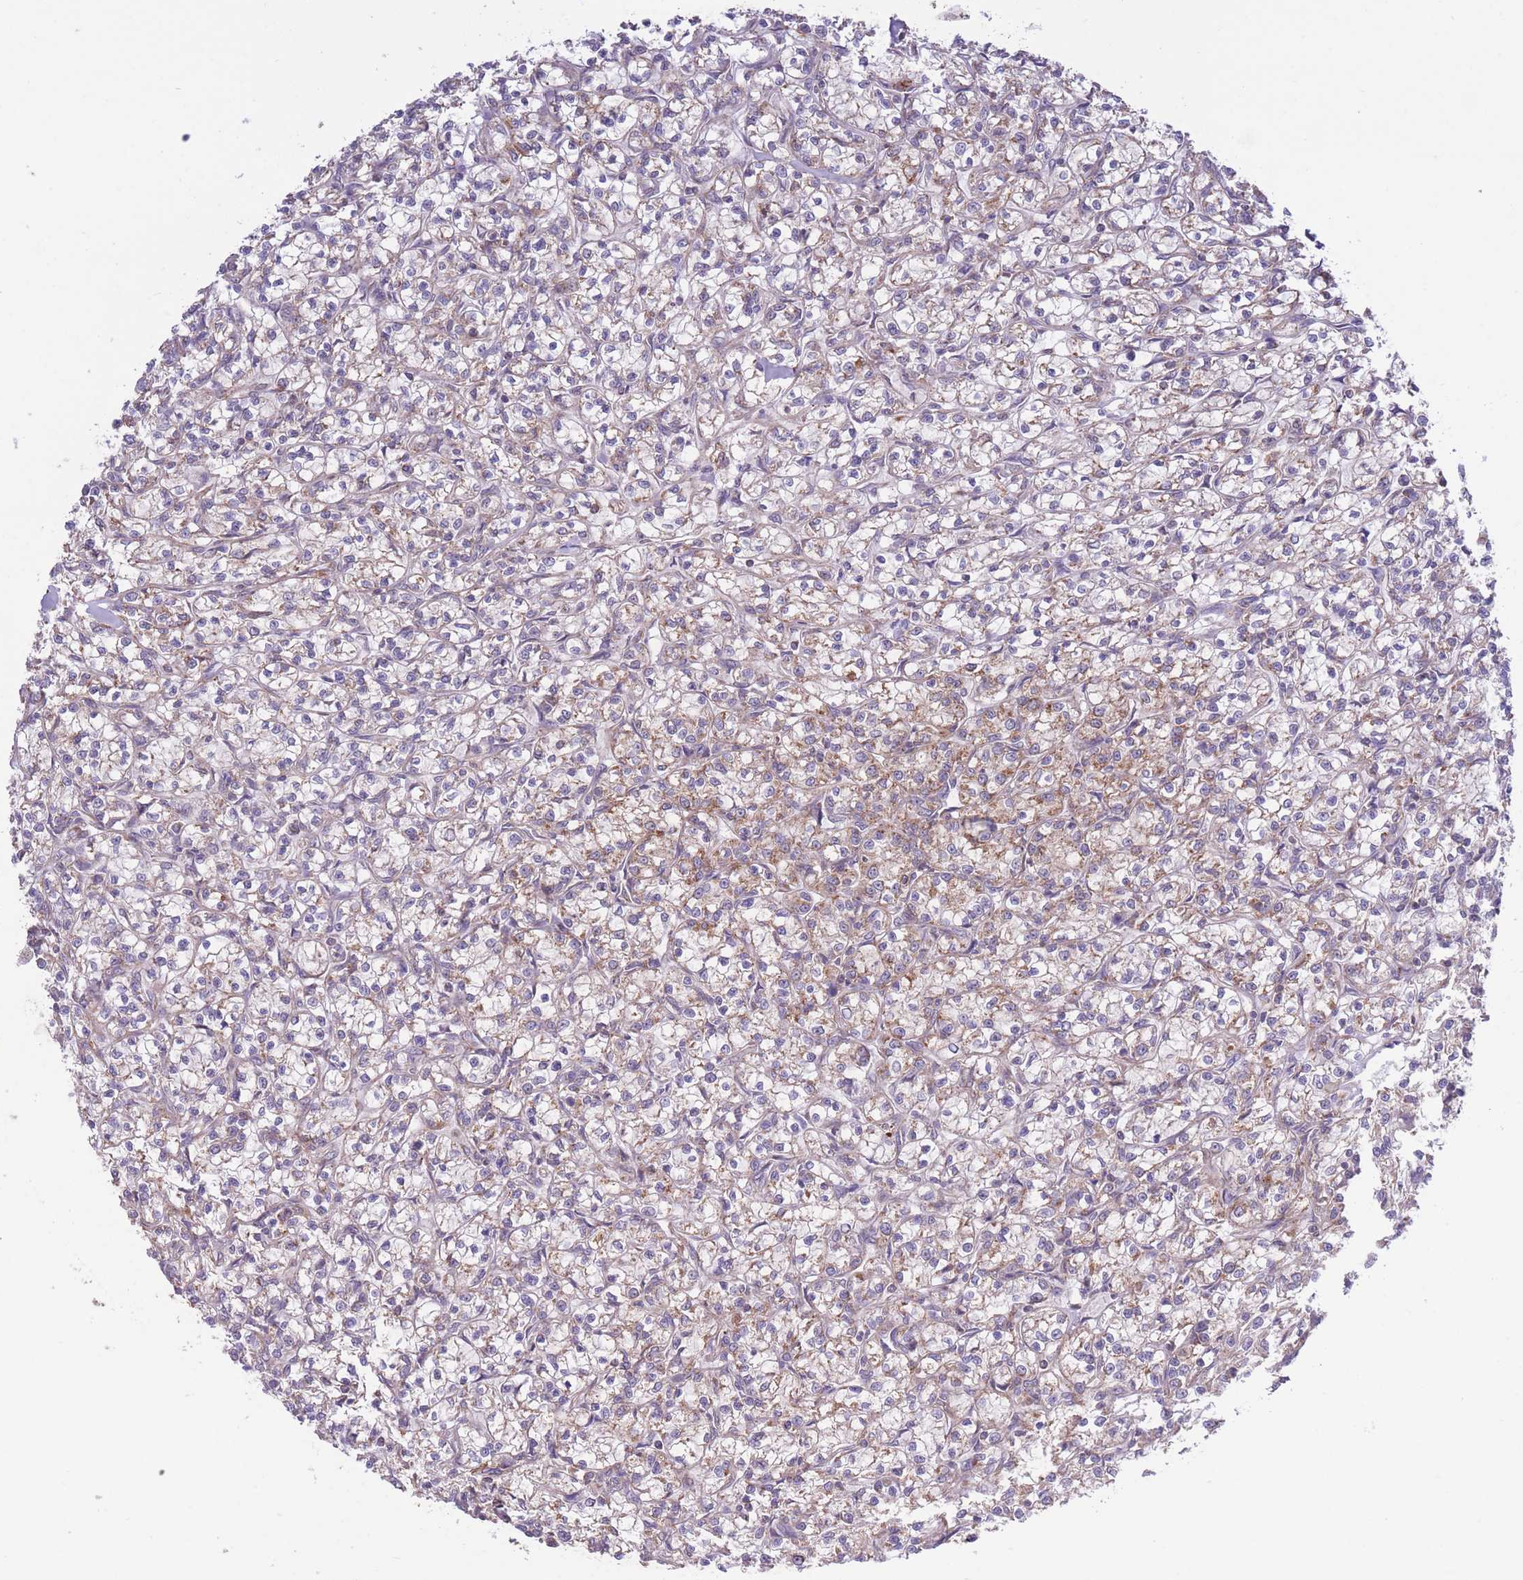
{"staining": {"intensity": "weak", "quantity": ">75%", "location": "cytoplasmic/membranous"}, "tissue": "renal cancer", "cell_type": "Tumor cells", "image_type": "cancer", "snomed": [{"axis": "morphology", "description": "Adenocarcinoma, NOS"}, {"axis": "topography", "description": "Kidney"}], "caption": "Immunohistochemical staining of adenocarcinoma (renal) exhibits low levels of weak cytoplasmic/membranous positivity in about >75% of tumor cells. The staining is performed using DAB (3,3'-diaminobenzidine) brown chromogen to label protein expression. The nuclei are counter-stained blue using hematoxylin.", "gene": "ATP13A2", "patient": {"sex": "female", "age": 59}}